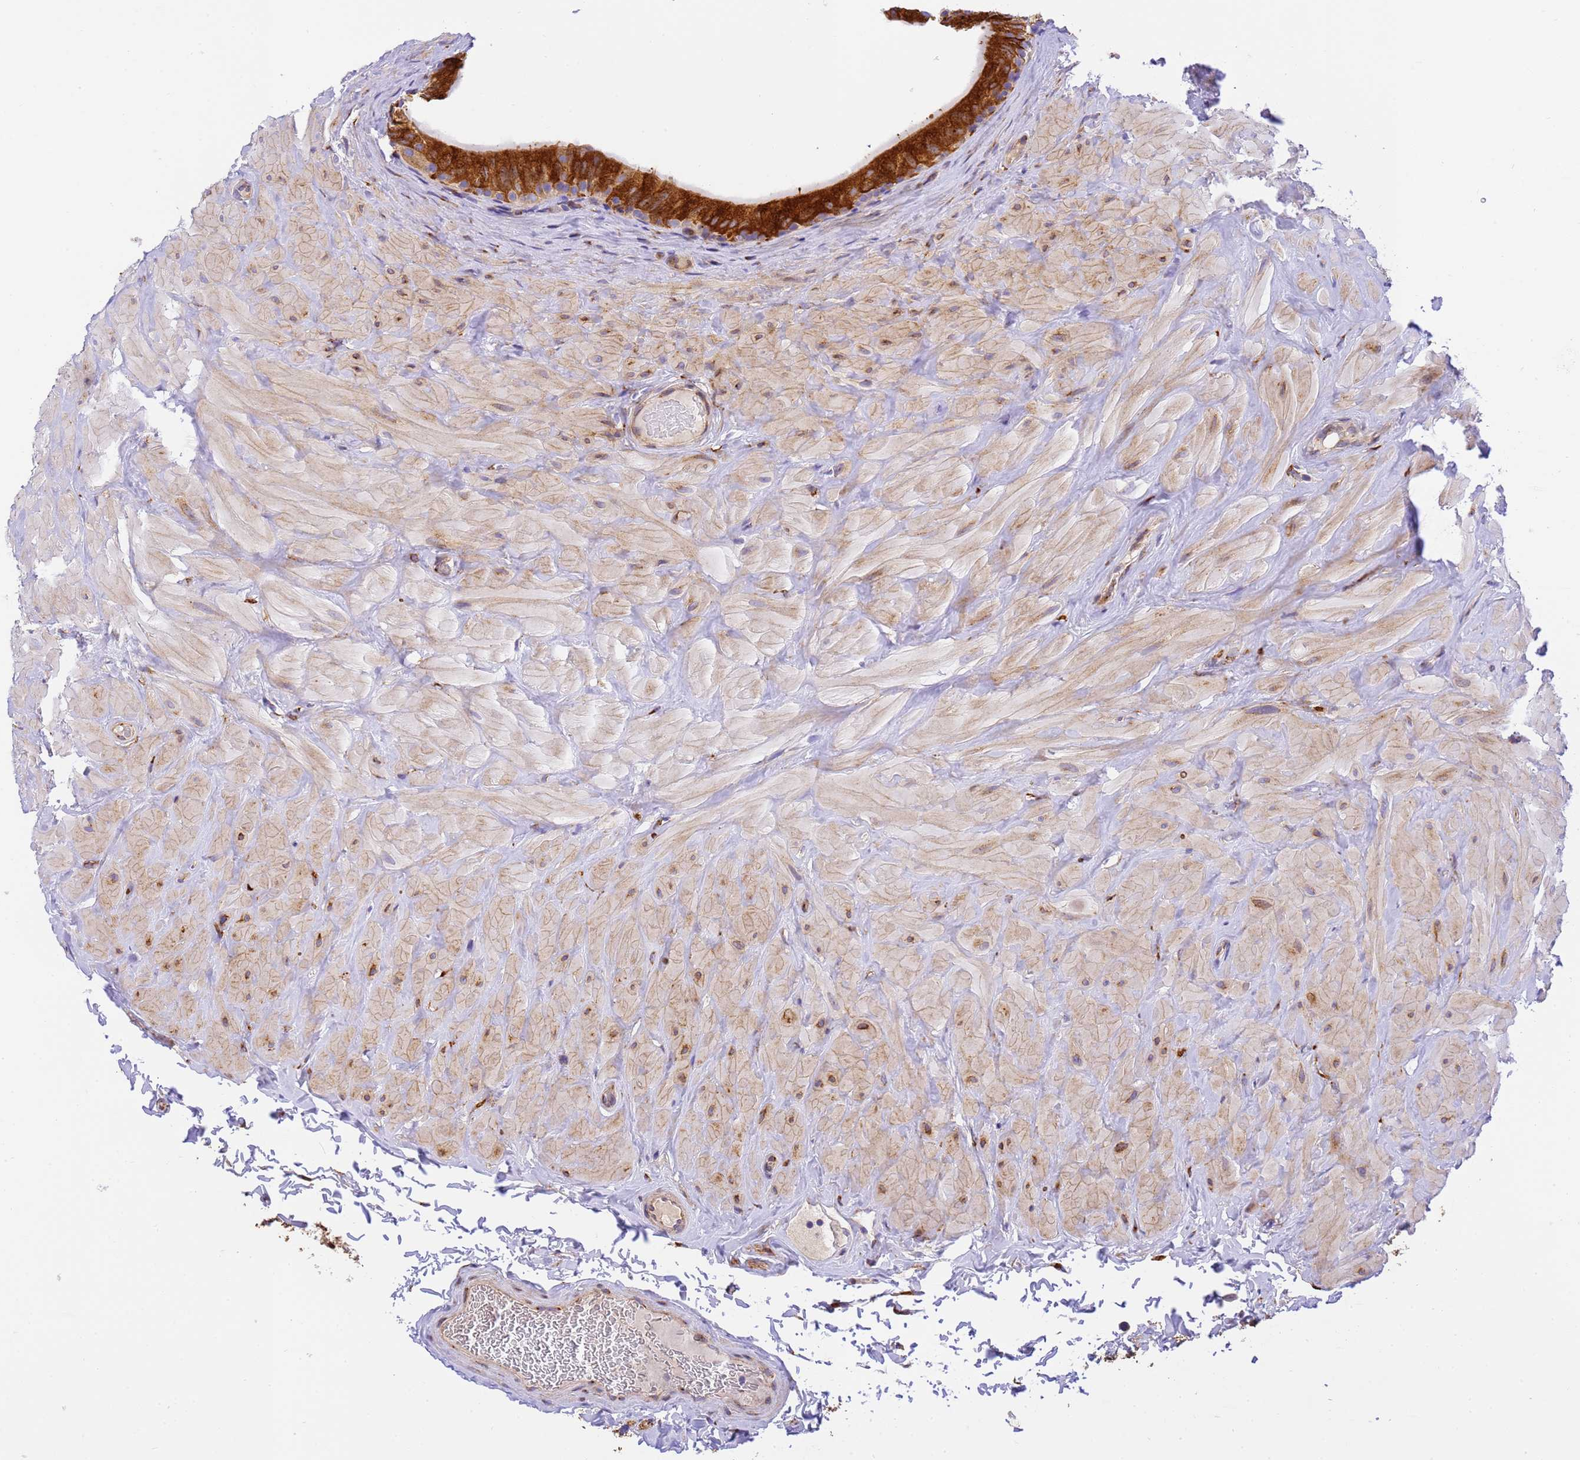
{"staining": {"intensity": "strong", "quantity": ">75%", "location": "cytoplasmic/membranous"}, "tissue": "epididymis", "cell_type": "Glandular cells", "image_type": "normal", "snomed": [{"axis": "morphology", "description": "Normal tissue, NOS"}, {"axis": "topography", "description": "Soft tissue"}, {"axis": "topography", "description": "Vascular tissue"}, {"axis": "topography", "description": "Epididymis"}], "caption": "This histopathology image reveals IHC staining of unremarkable human epididymis, with high strong cytoplasmic/membranous expression in approximately >75% of glandular cells.", "gene": "RHBDD3", "patient": {"sex": "male", "age": 49}}